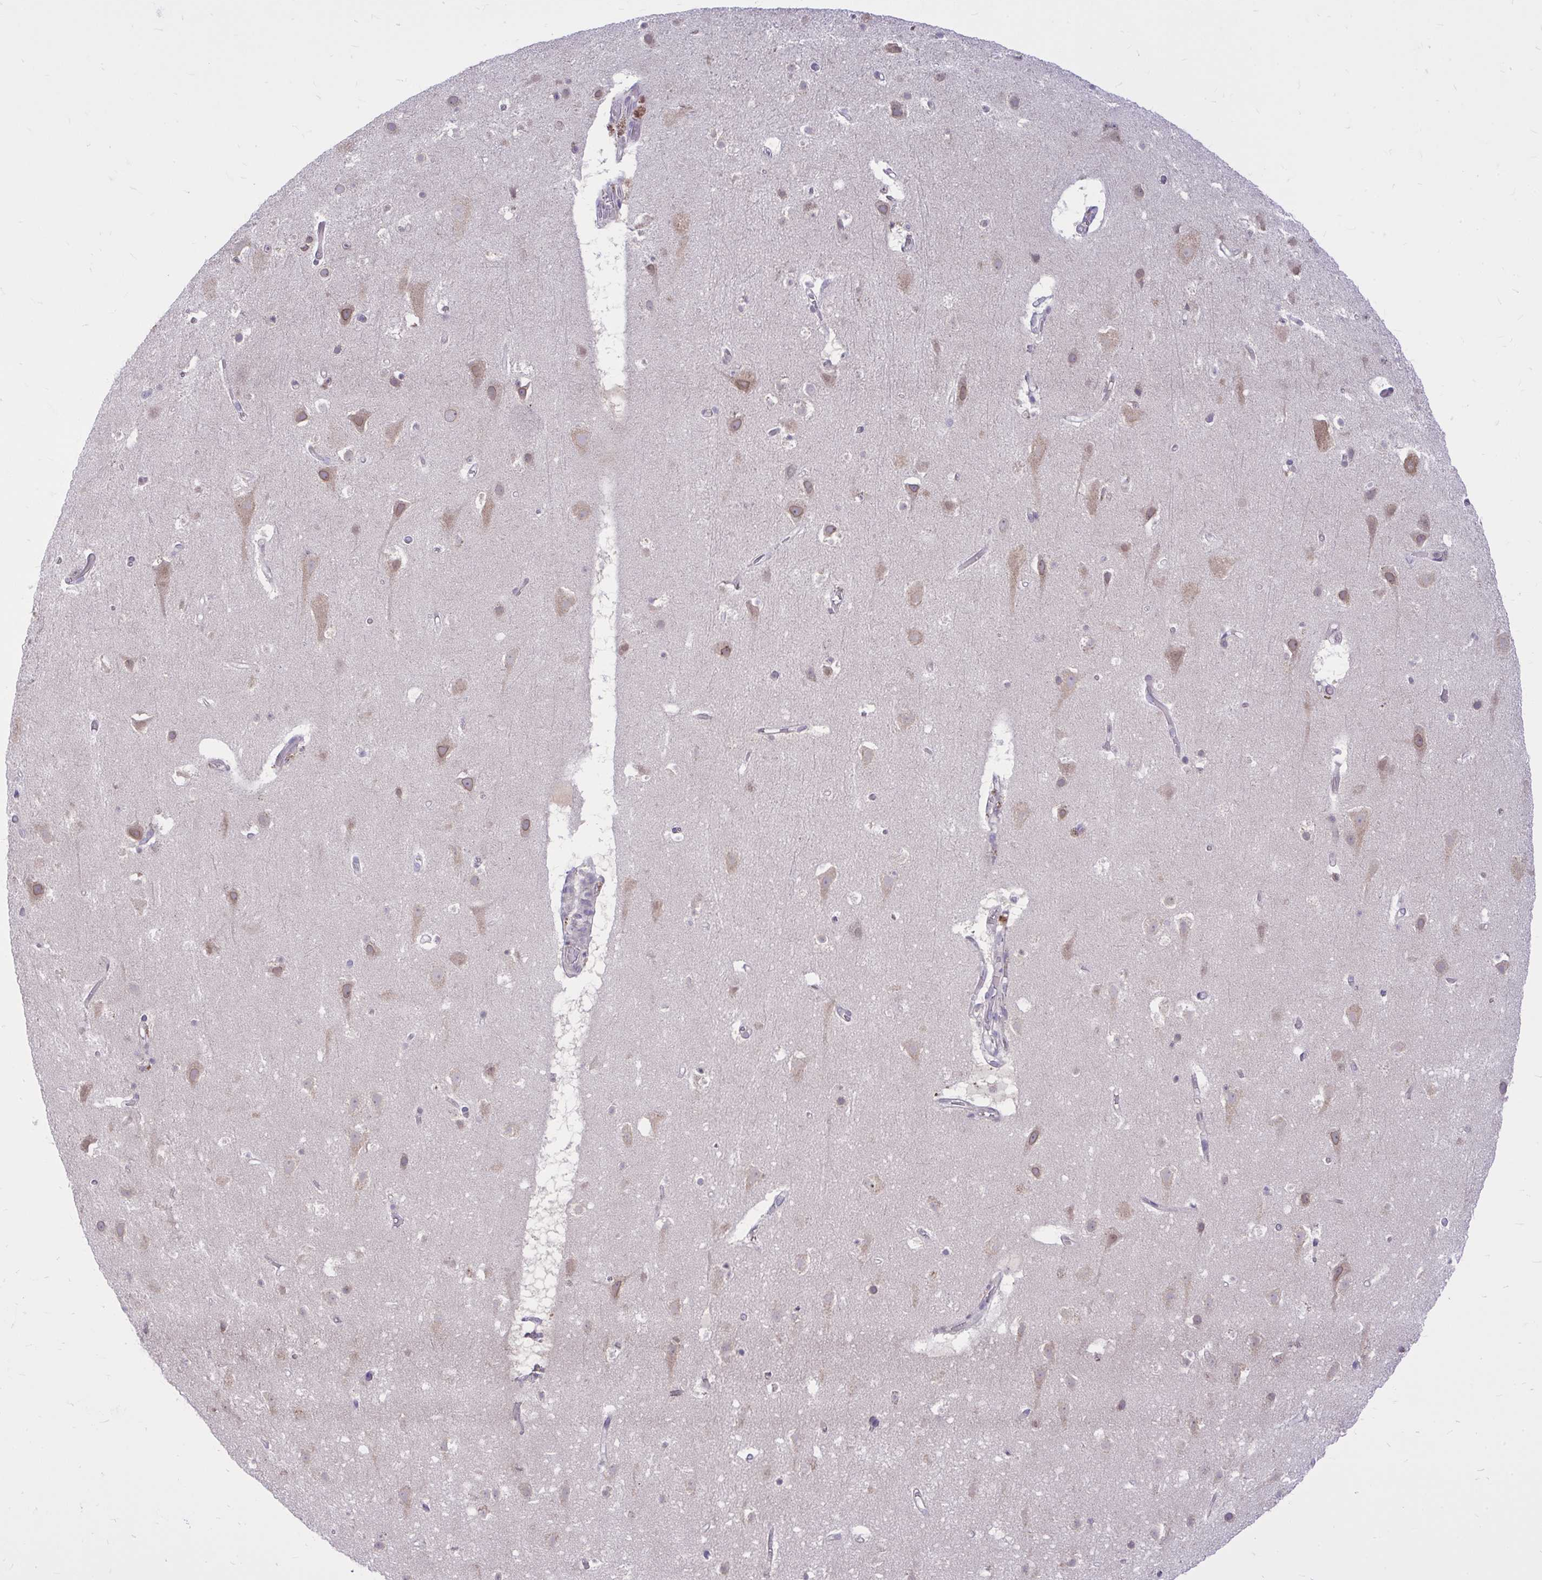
{"staining": {"intensity": "negative", "quantity": "none", "location": "none"}, "tissue": "cerebral cortex", "cell_type": "Endothelial cells", "image_type": "normal", "snomed": [{"axis": "morphology", "description": "Normal tissue, NOS"}, {"axis": "topography", "description": "Cerebral cortex"}], "caption": "Immunohistochemical staining of unremarkable human cerebral cortex demonstrates no significant positivity in endothelial cells.", "gene": "DPY19L1", "patient": {"sex": "female", "age": 42}}